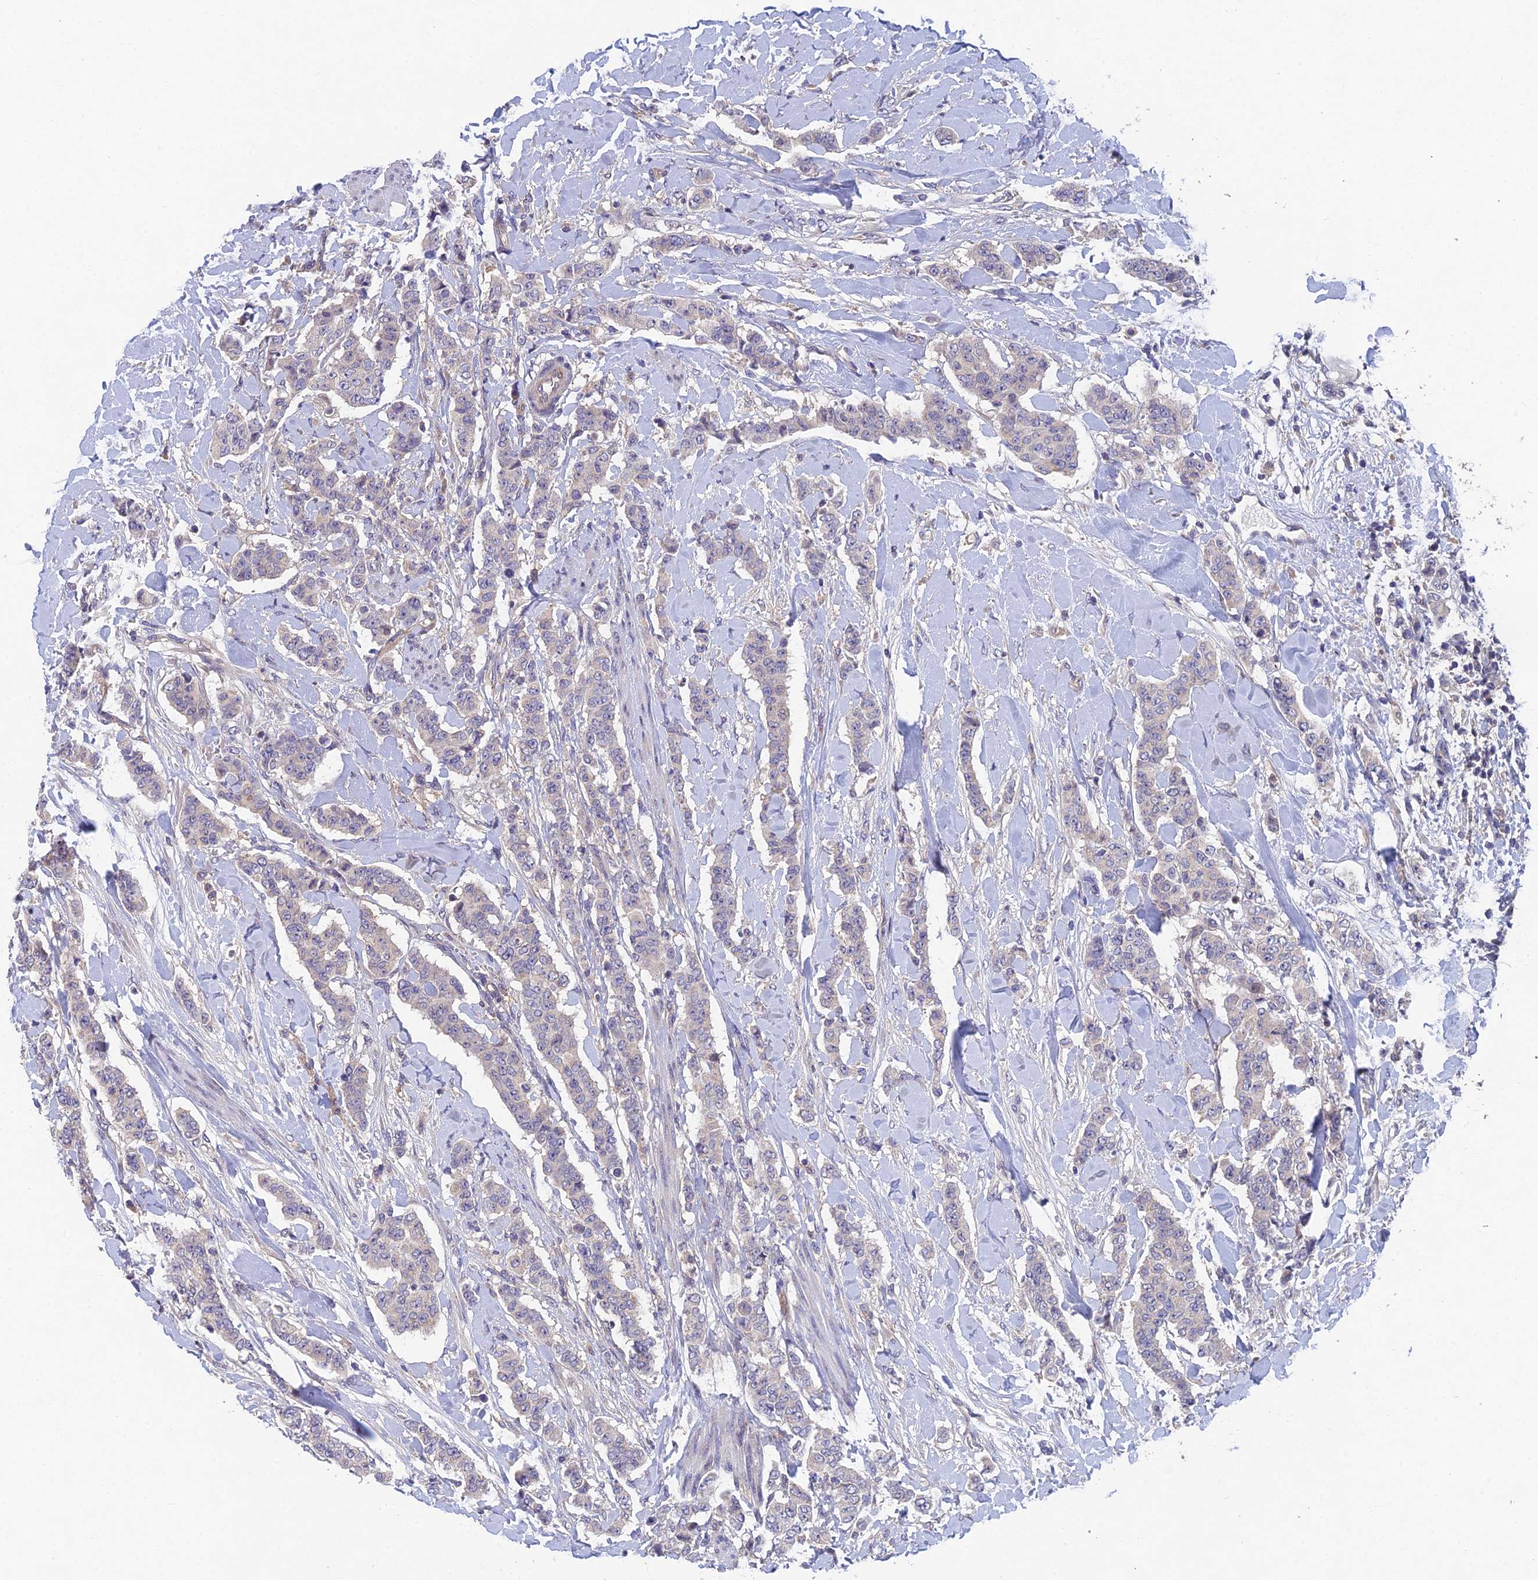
{"staining": {"intensity": "negative", "quantity": "none", "location": "none"}, "tissue": "breast cancer", "cell_type": "Tumor cells", "image_type": "cancer", "snomed": [{"axis": "morphology", "description": "Duct carcinoma"}, {"axis": "topography", "description": "Breast"}], "caption": "A micrograph of human breast intraductal carcinoma is negative for staining in tumor cells.", "gene": "ADAMTS13", "patient": {"sex": "female", "age": 40}}